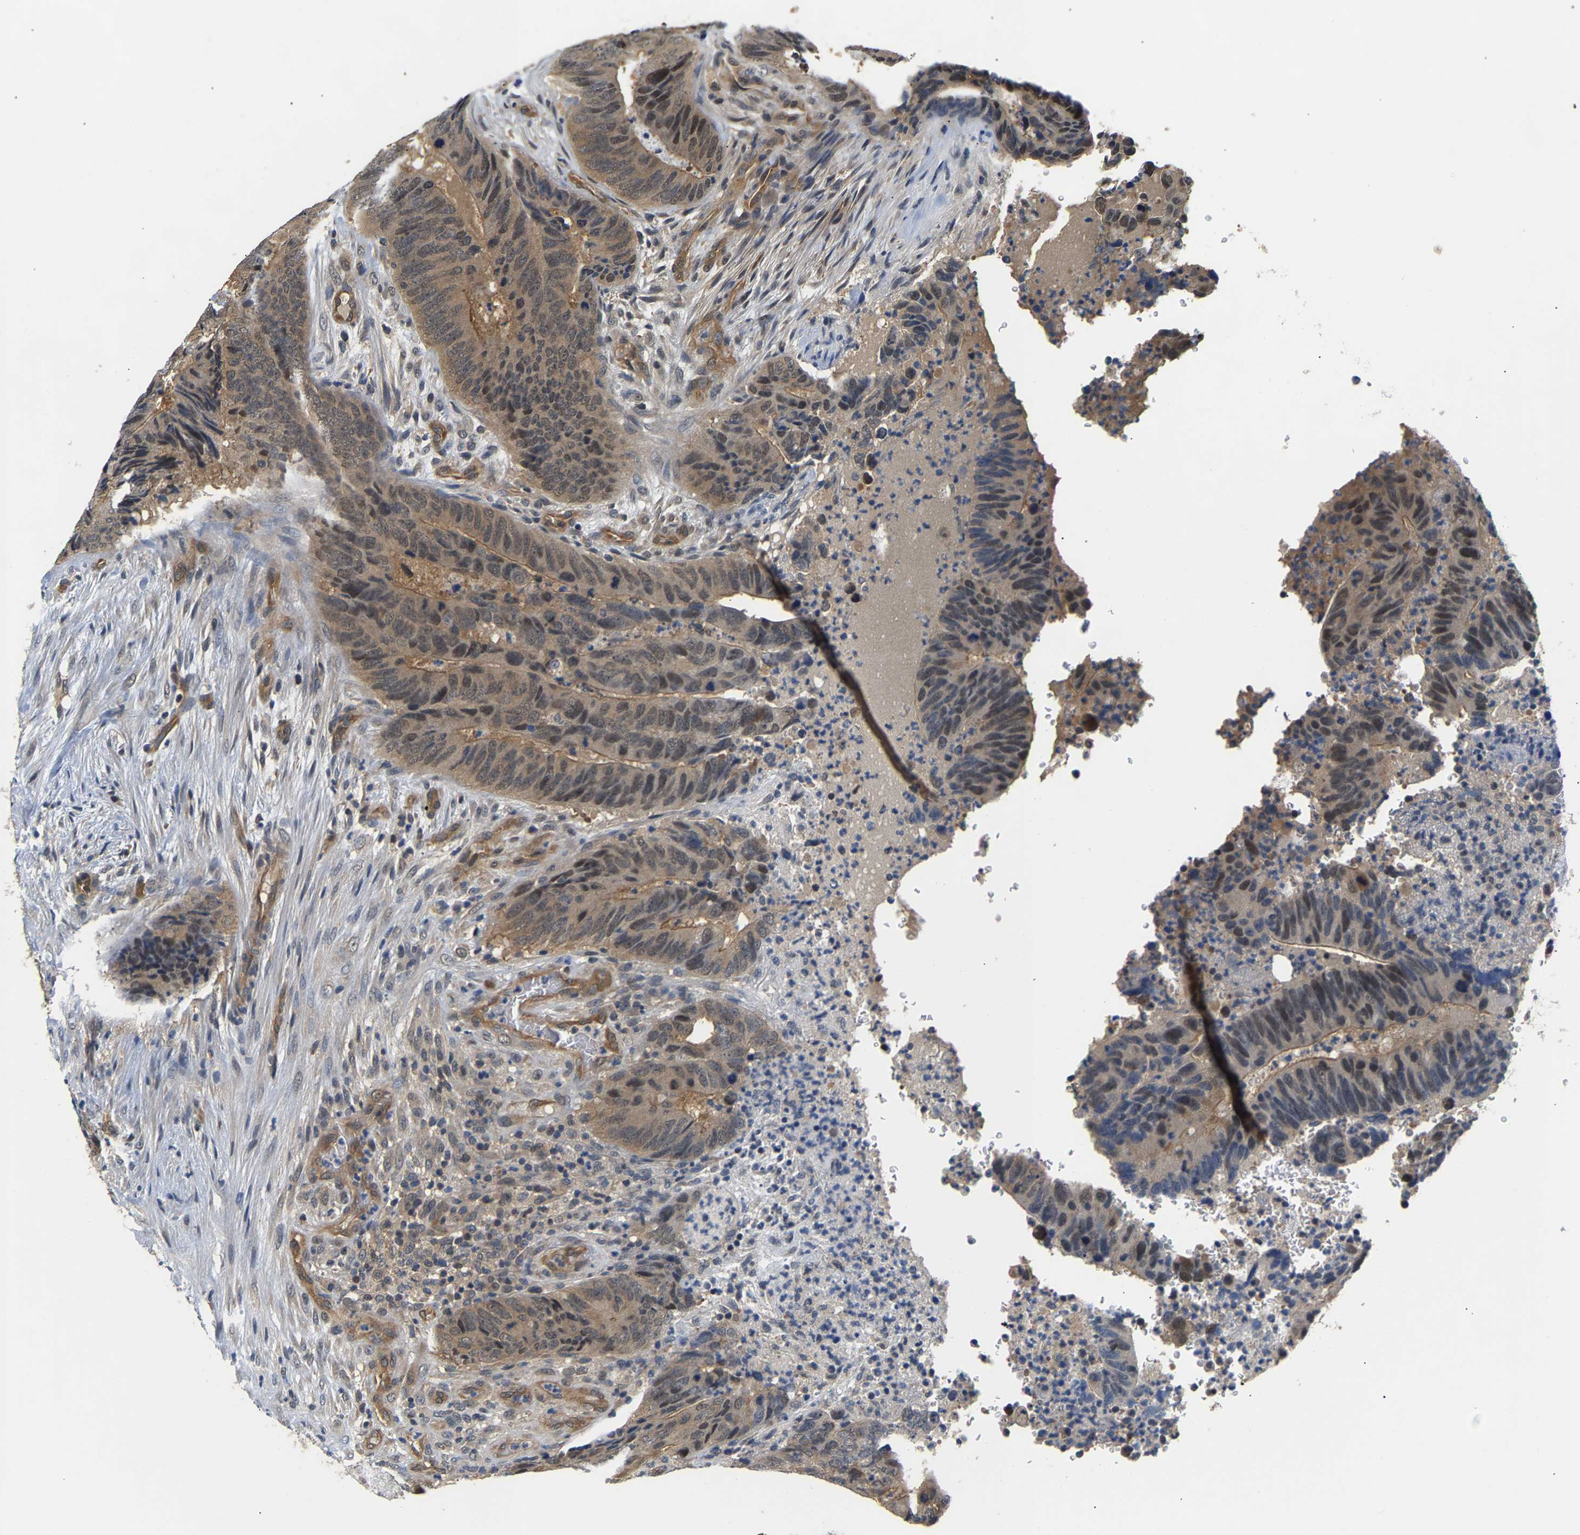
{"staining": {"intensity": "moderate", "quantity": ">75%", "location": "cytoplasmic/membranous"}, "tissue": "colorectal cancer", "cell_type": "Tumor cells", "image_type": "cancer", "snomed": [{"axis": "morphology", "description": "Adenocarcinoma, NOS"}, {"axis": "topography", "description": "Colon"}], "caption": "An immunohistochemistry (IHC) micrograph of neoplastic tissue is shown. Protein staining in brown labels moderate cytoplasmic/membranous positivity in colorectal adenocarcinoma within tumor cells.", "gene": "ARHGEF12", "patient": {"sex": "male", "age": 56}}